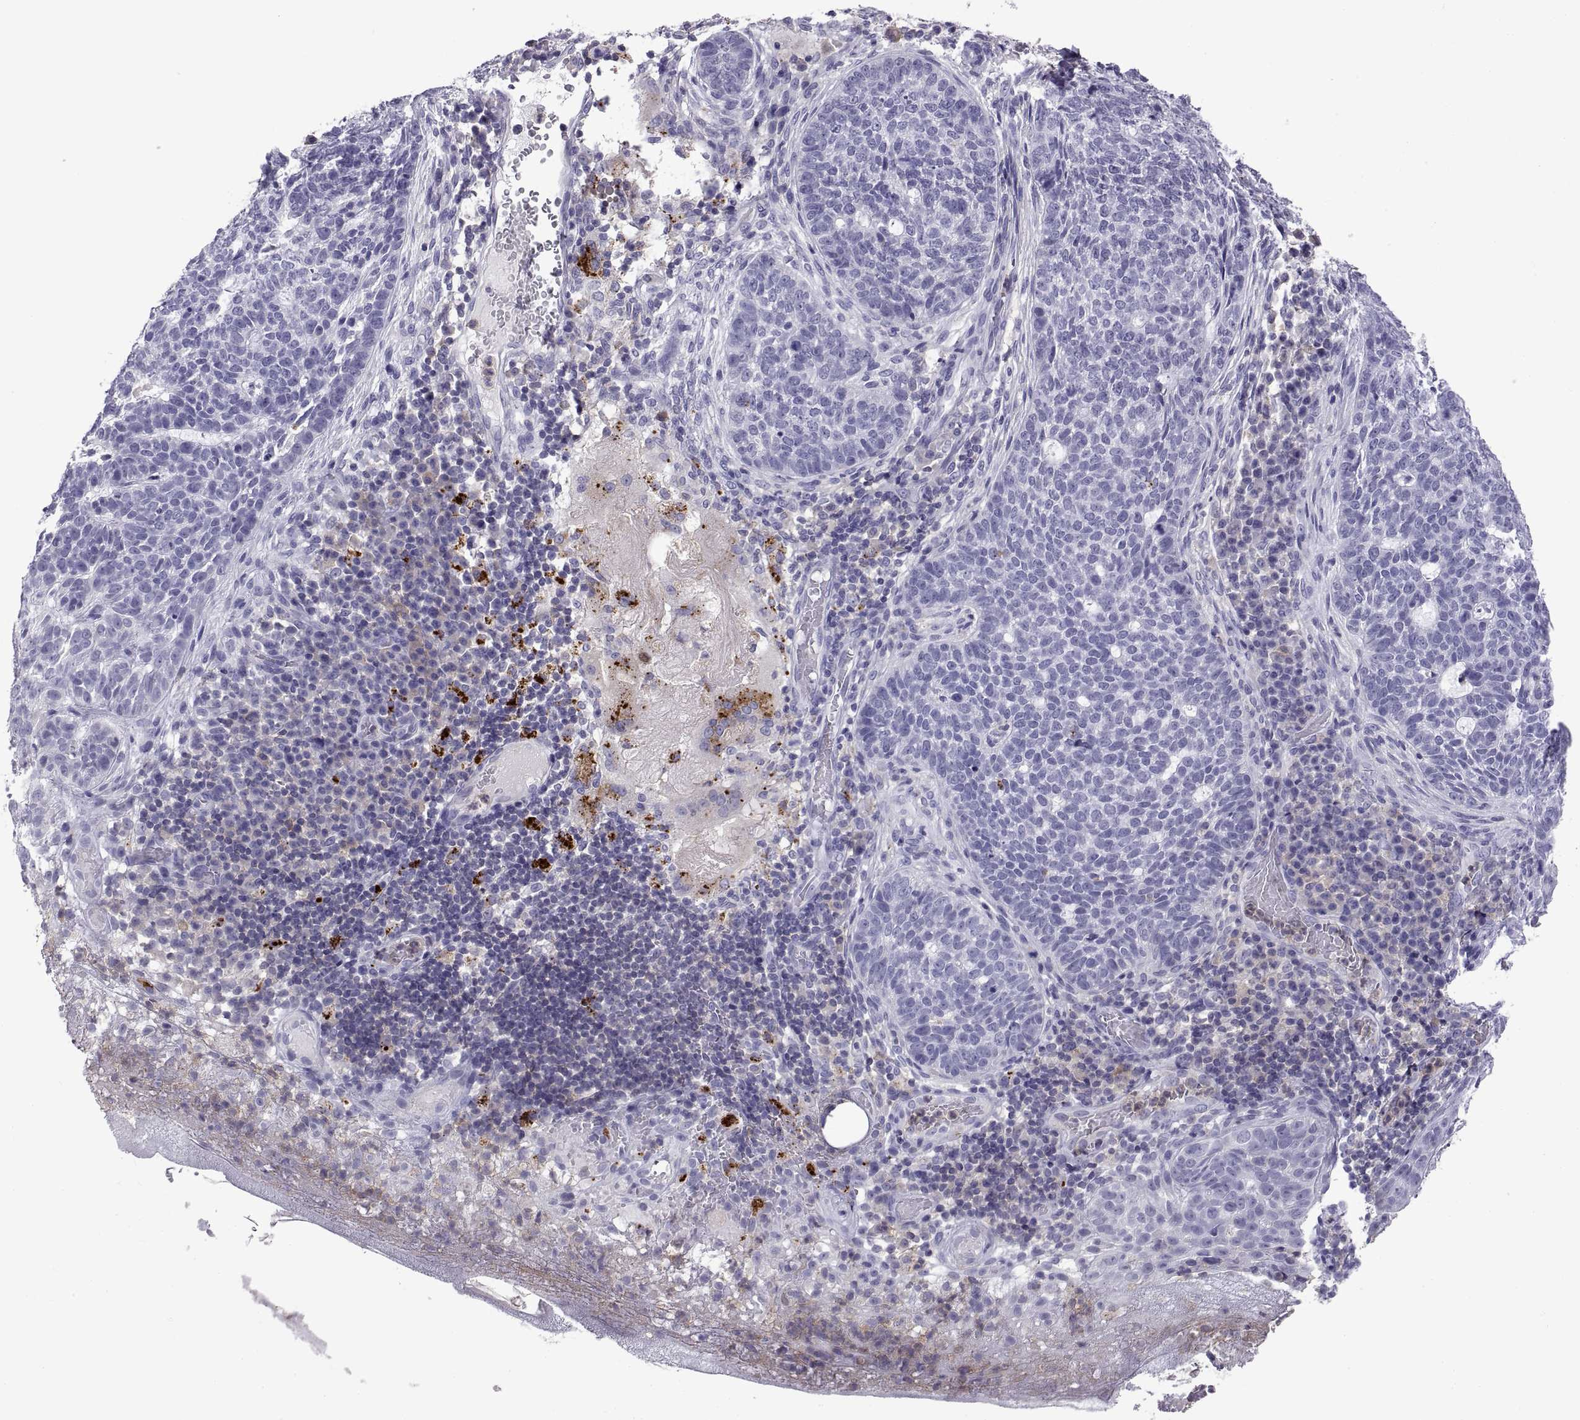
{"staining": {"intensity": "negative", "quantity": "none", "location": "none"}, "tissue": "skin cancer", "cell_type": "Tumor cells", "image_type": "cancer", "snomed": [{"axis": "morphology", "description": "Basal cell carcinoma"}, {"axis": "topography", "description": "Skin"}], "caption": "A micrograph of human skin basal cell carcinoma is negative for staining in tumor cells.", "gene": "RGS19", "patient": {"sex": "female", "age": 69}}